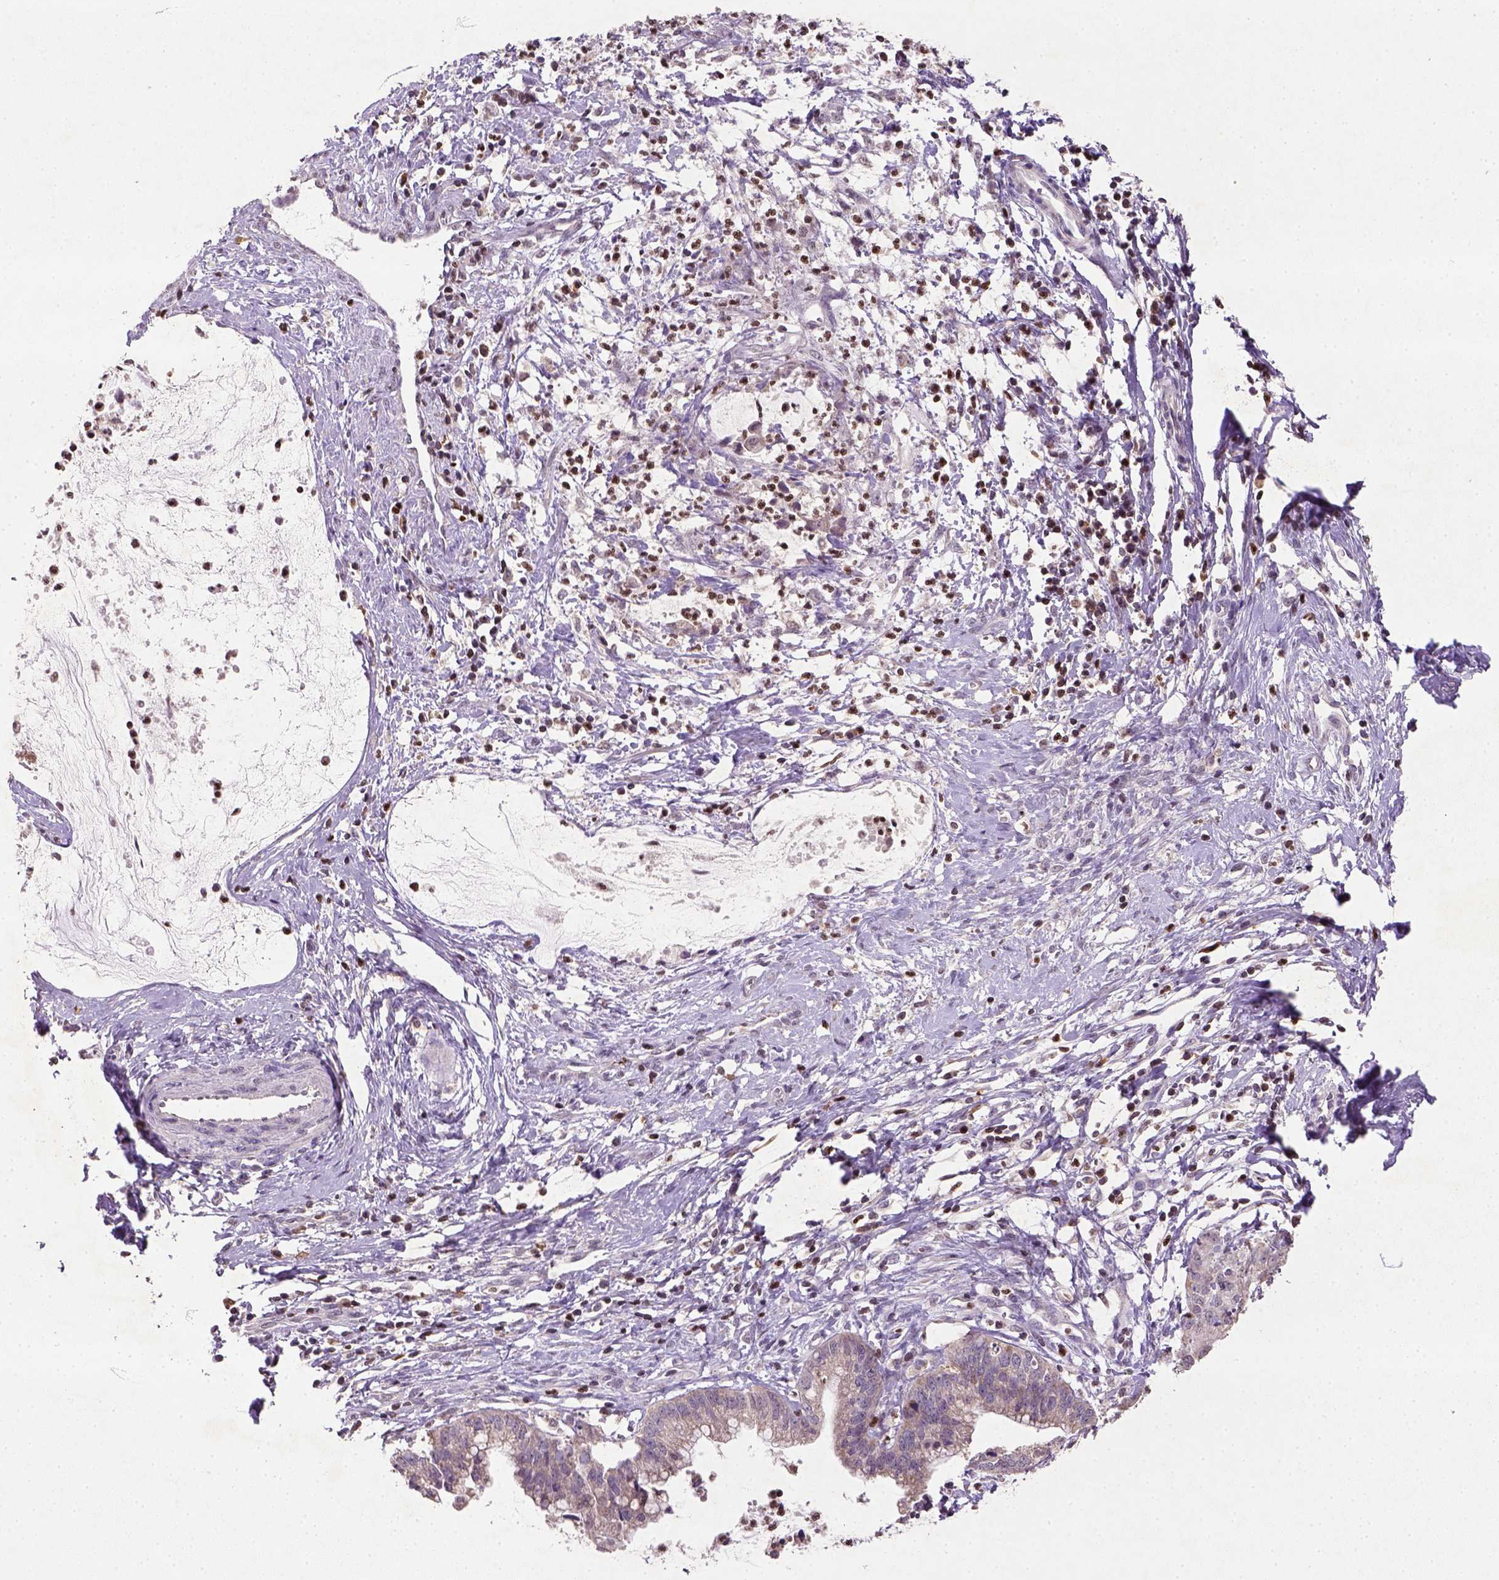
{"staining": {"intensity": "weak", "quantity": ">75%", "location": "cytoplasmic/membranous"}, "tissue": "cervical cancer", "cell_type": "Tumor cells", "image_type": "cancer", "snomed": [{"axis": "morphology", "description": "Normal tissue, NOS"}, {"axis": "morphology", "description": "Adenocarcinoma, NOS"}, {"axis": "topography", "description": "Cervix"}], "caption": "Protein staining of adenocarcinoma (cervical) tissue exhibits weak cytoplasmic/membranous staining in approximately >75% of tumor cells.", "gene": "NUDT3", "patient": {"sex": "female", "age": 38}}